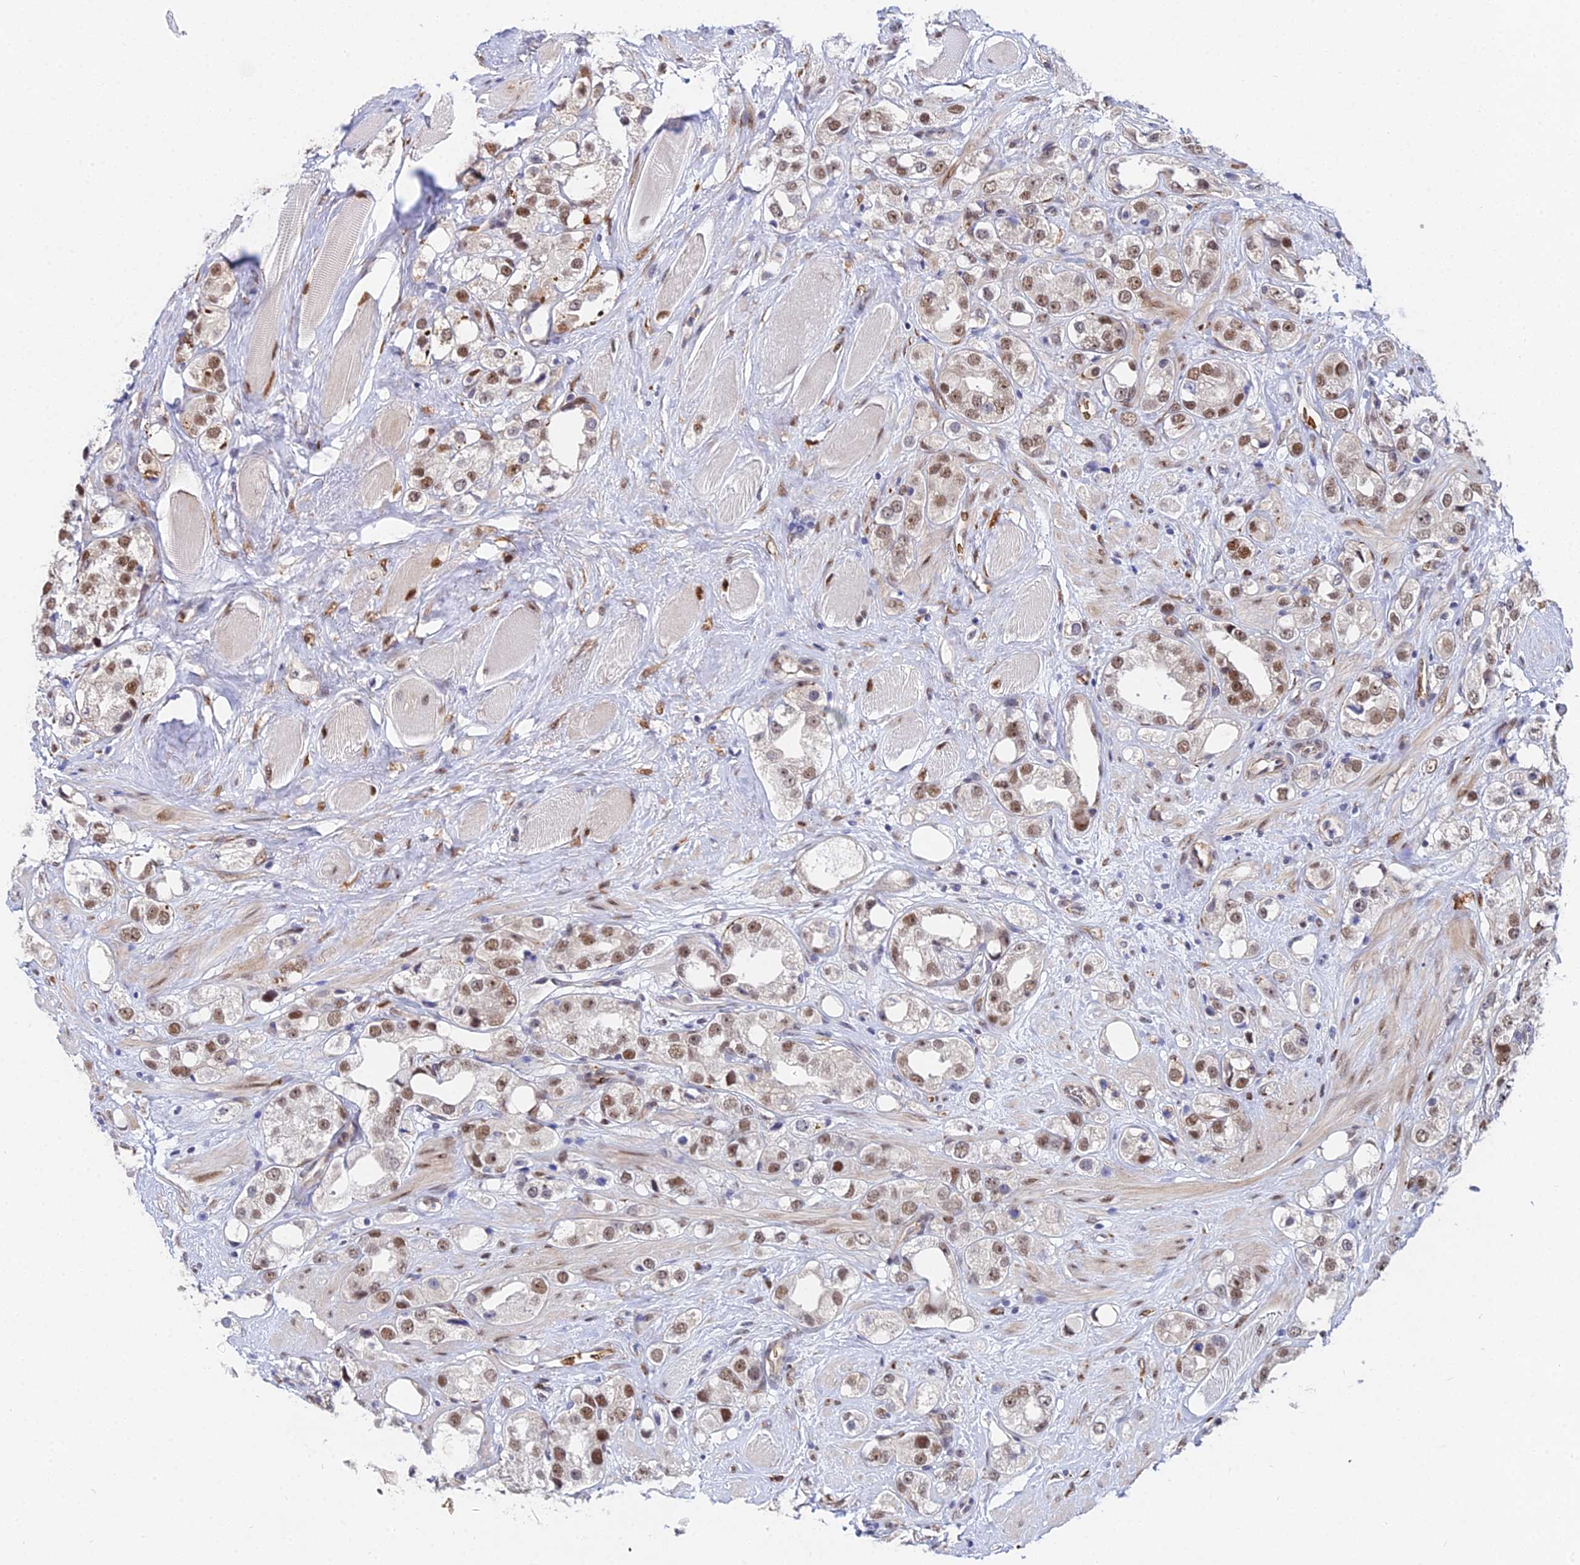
{"staining": {"intensity": "moderate", "quantity": ">75%", "location": "nuclear"}, "tissue": "prostate cancer", "cell_type": "Tumor cells", "image_type": "cancer", "snomed": [{"axis": "morphology", "description": "Adenocarcinoma, NOS"}, {"axis": "topography", "description": "Prostate"}], "caption": "Immunohistochemical staining of adenocarcinoma (prostate) reveals moderate nuclear protein expression in approximately >75% of tumor cells.", "gene": "BCL9", "patient": {"sex": "male", "age": 79}}